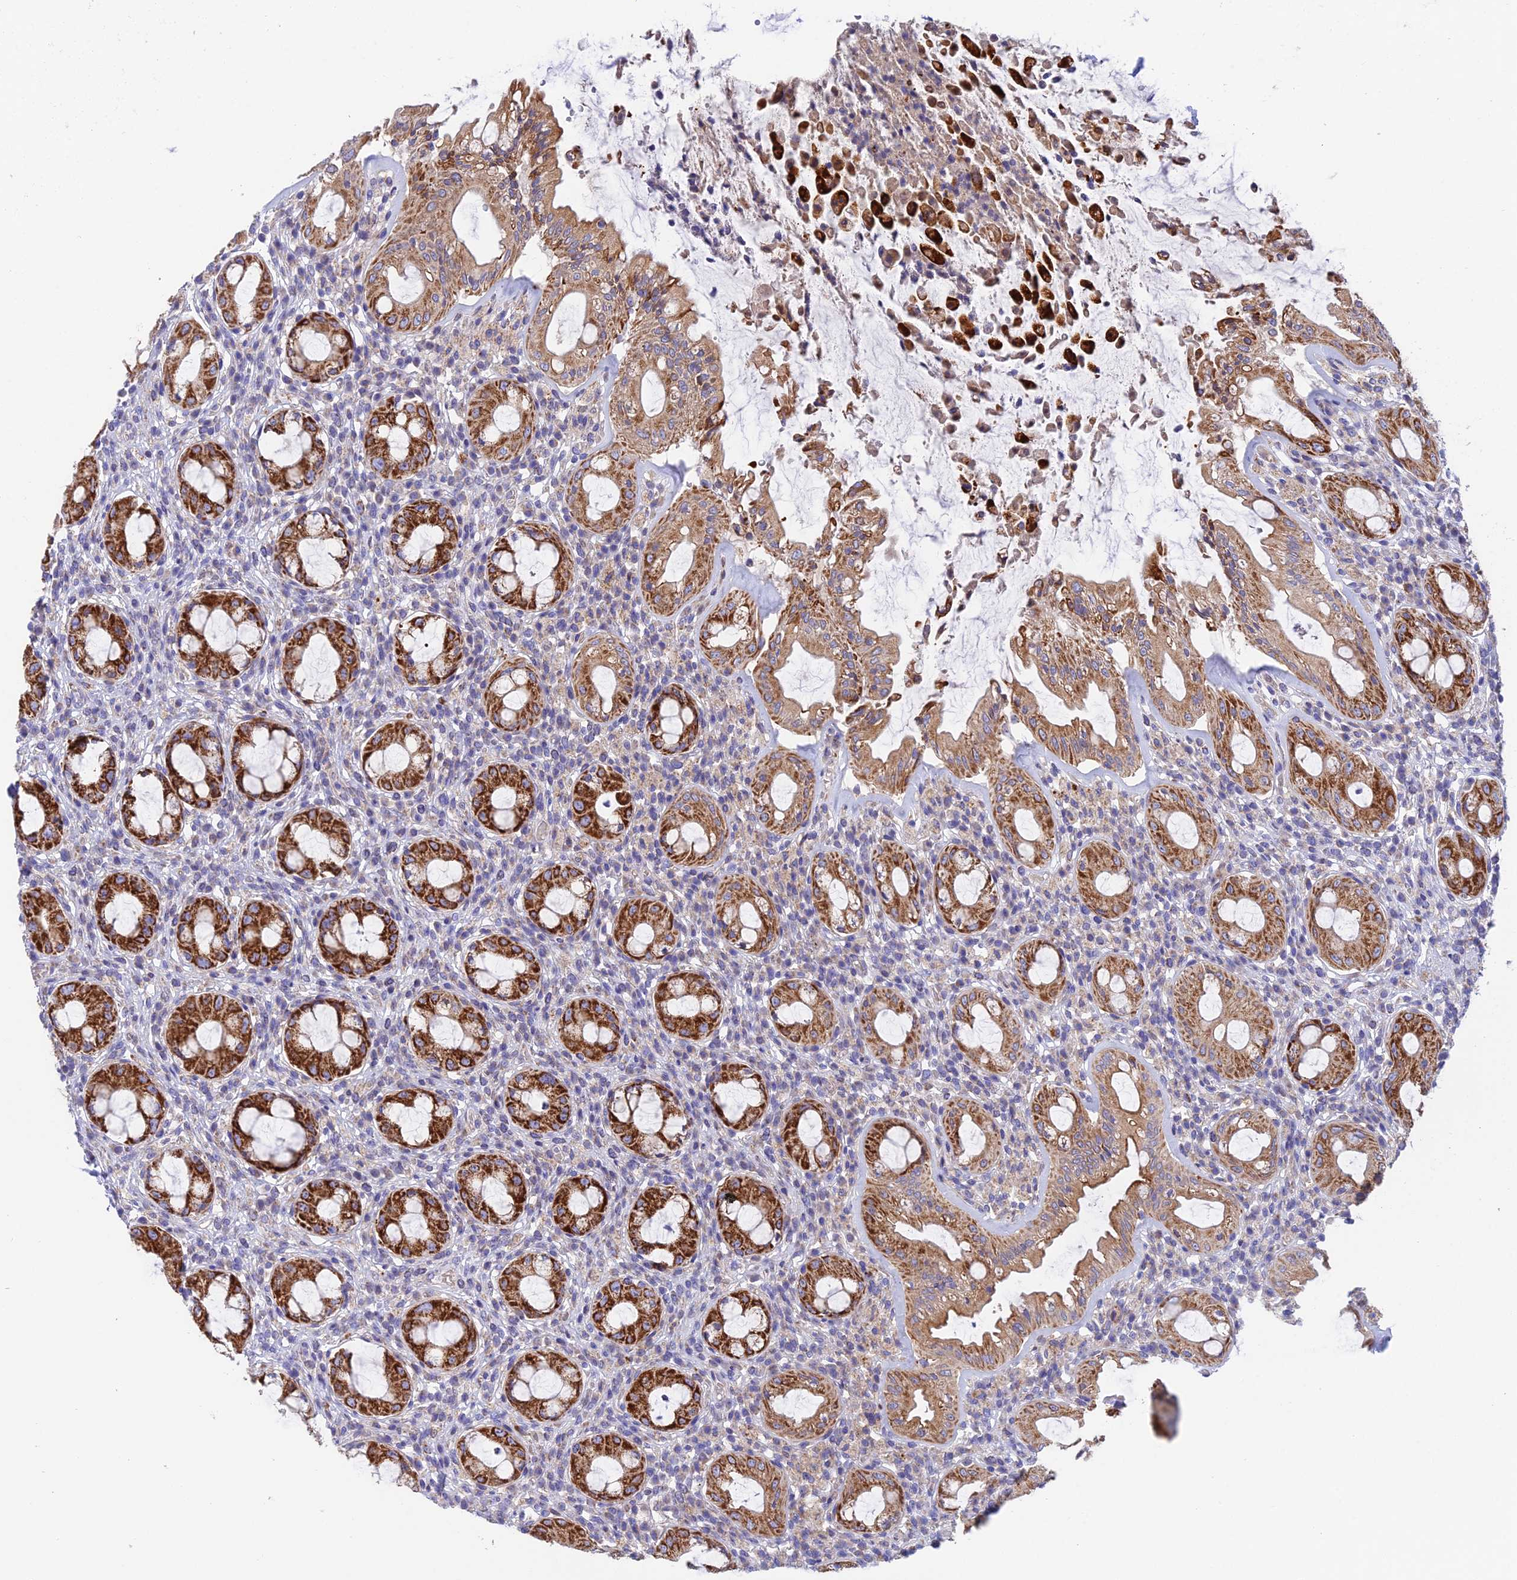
{"staining": {"intensity": "strong", "quantity": ">75%", "location": "cytoplasmic/membranous"}, "tissue": "rectum", "cell_type": "Glandular cells", "image_type": "normal", "snomed": [{"axis": "morphology", "description": "Normal tissue, NOS"}, {"axis": "topography", "description": "Rectum"}], "caption": "Brown immunohistochemical staining in unremarkable human rectum demonstrates strong cytoplasmic/membranous expression in approximately >75% of glandular cells.", "gene": "CSPG4", "patient": {"sex": "female", "age": 57}}